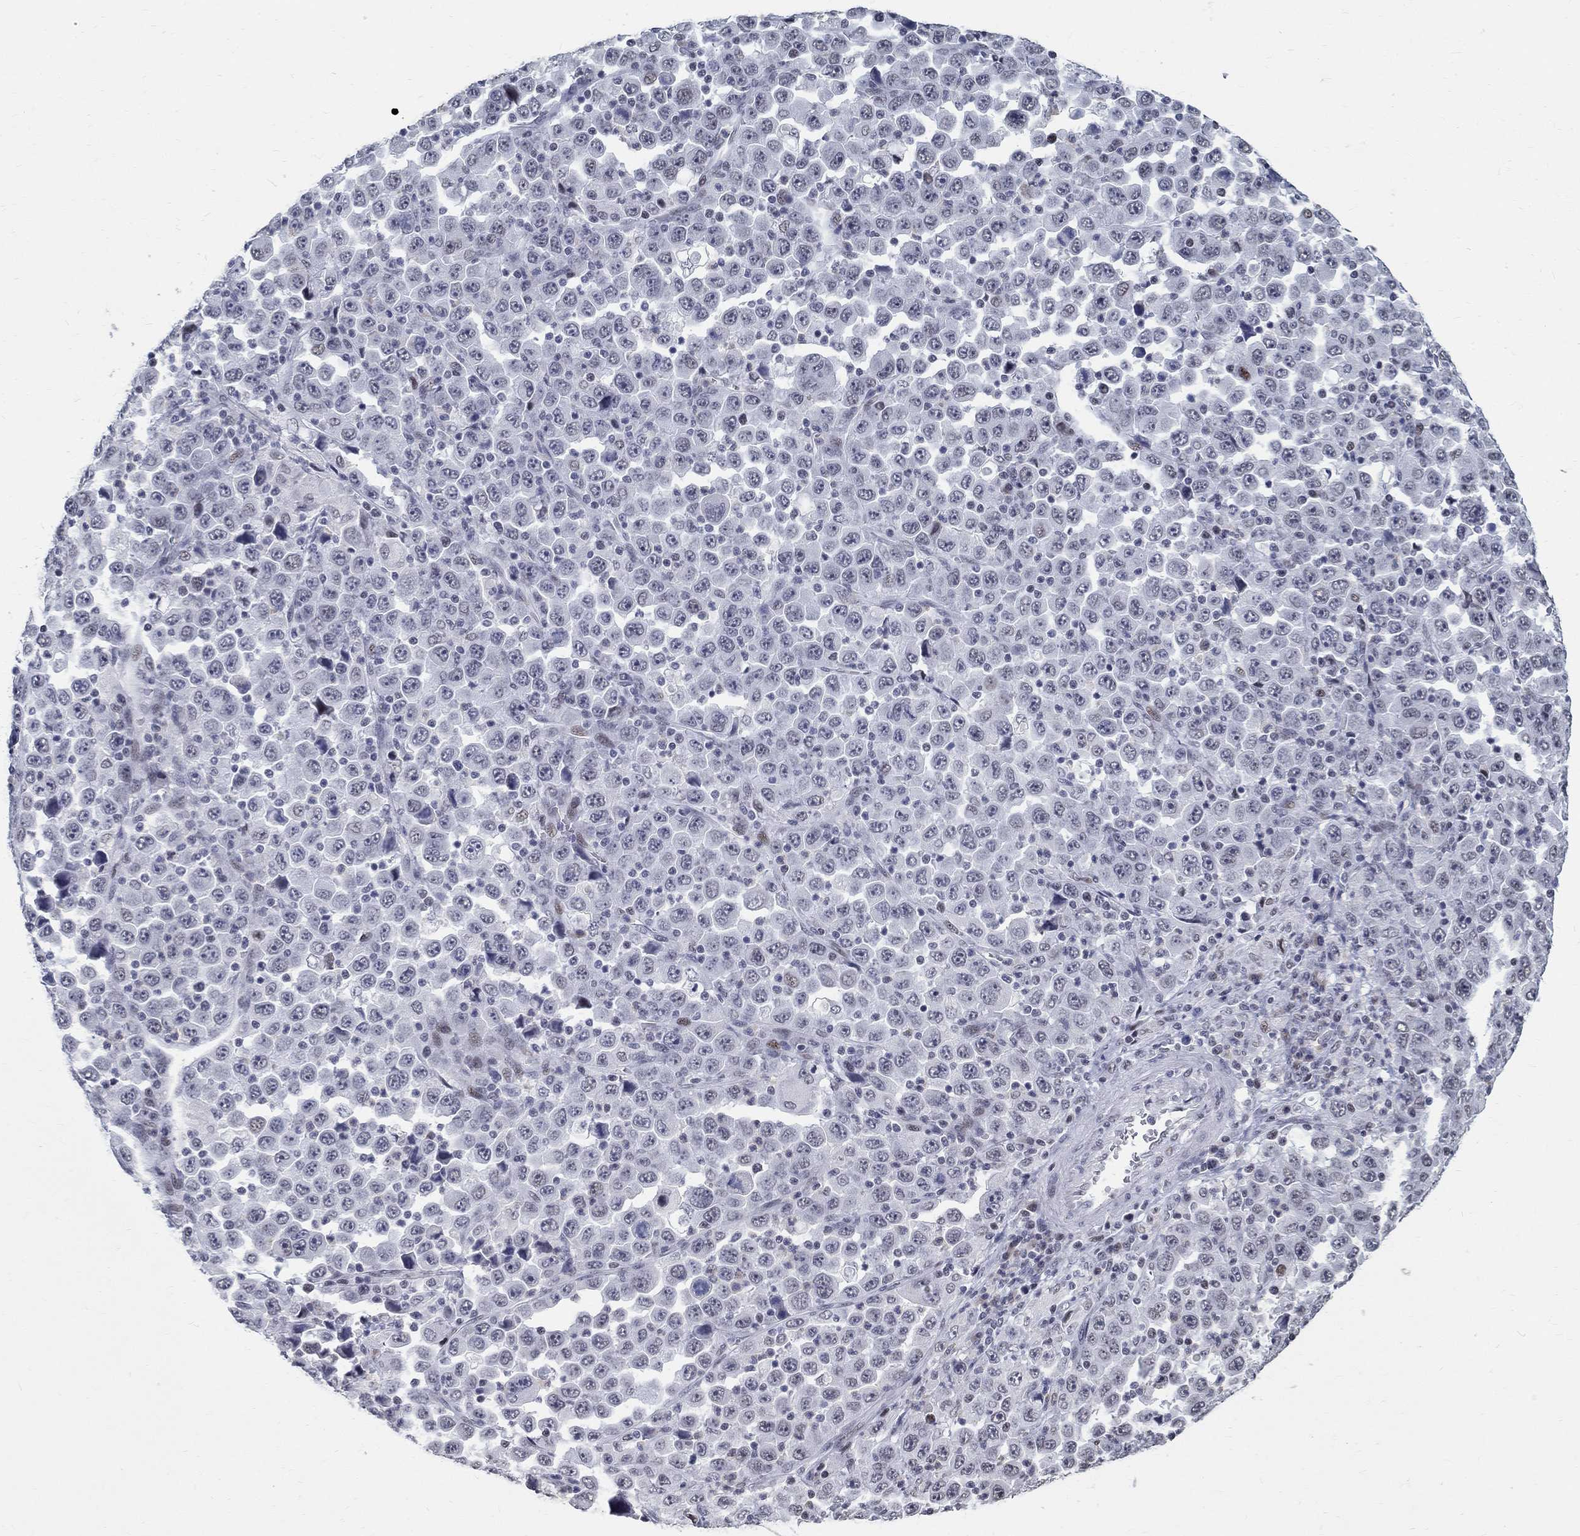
{"staining": {"intensity": "negative", "quantity": "none", "location": "none"}, "tissue": "stomach cancer", "cell_type": "Tumor cells", "image_type": "cancer", "snomed": [{"axis": "morphology", "description": "Normal tissue, NOS"}, {"axis": "morphology", "description": "Adenocarcinoma, NOS"}, {"axis": "topography", "description": "Stomach, upper"}, {"axis": "topography", "description": "Stomach"}], "caption": "Photomicrograph shows no protein staining in tumor cells of adenocarcinoma (stomach) tissue.", "gene": "BHLHE22", "patient": {"sex": "male", "age": 59}}